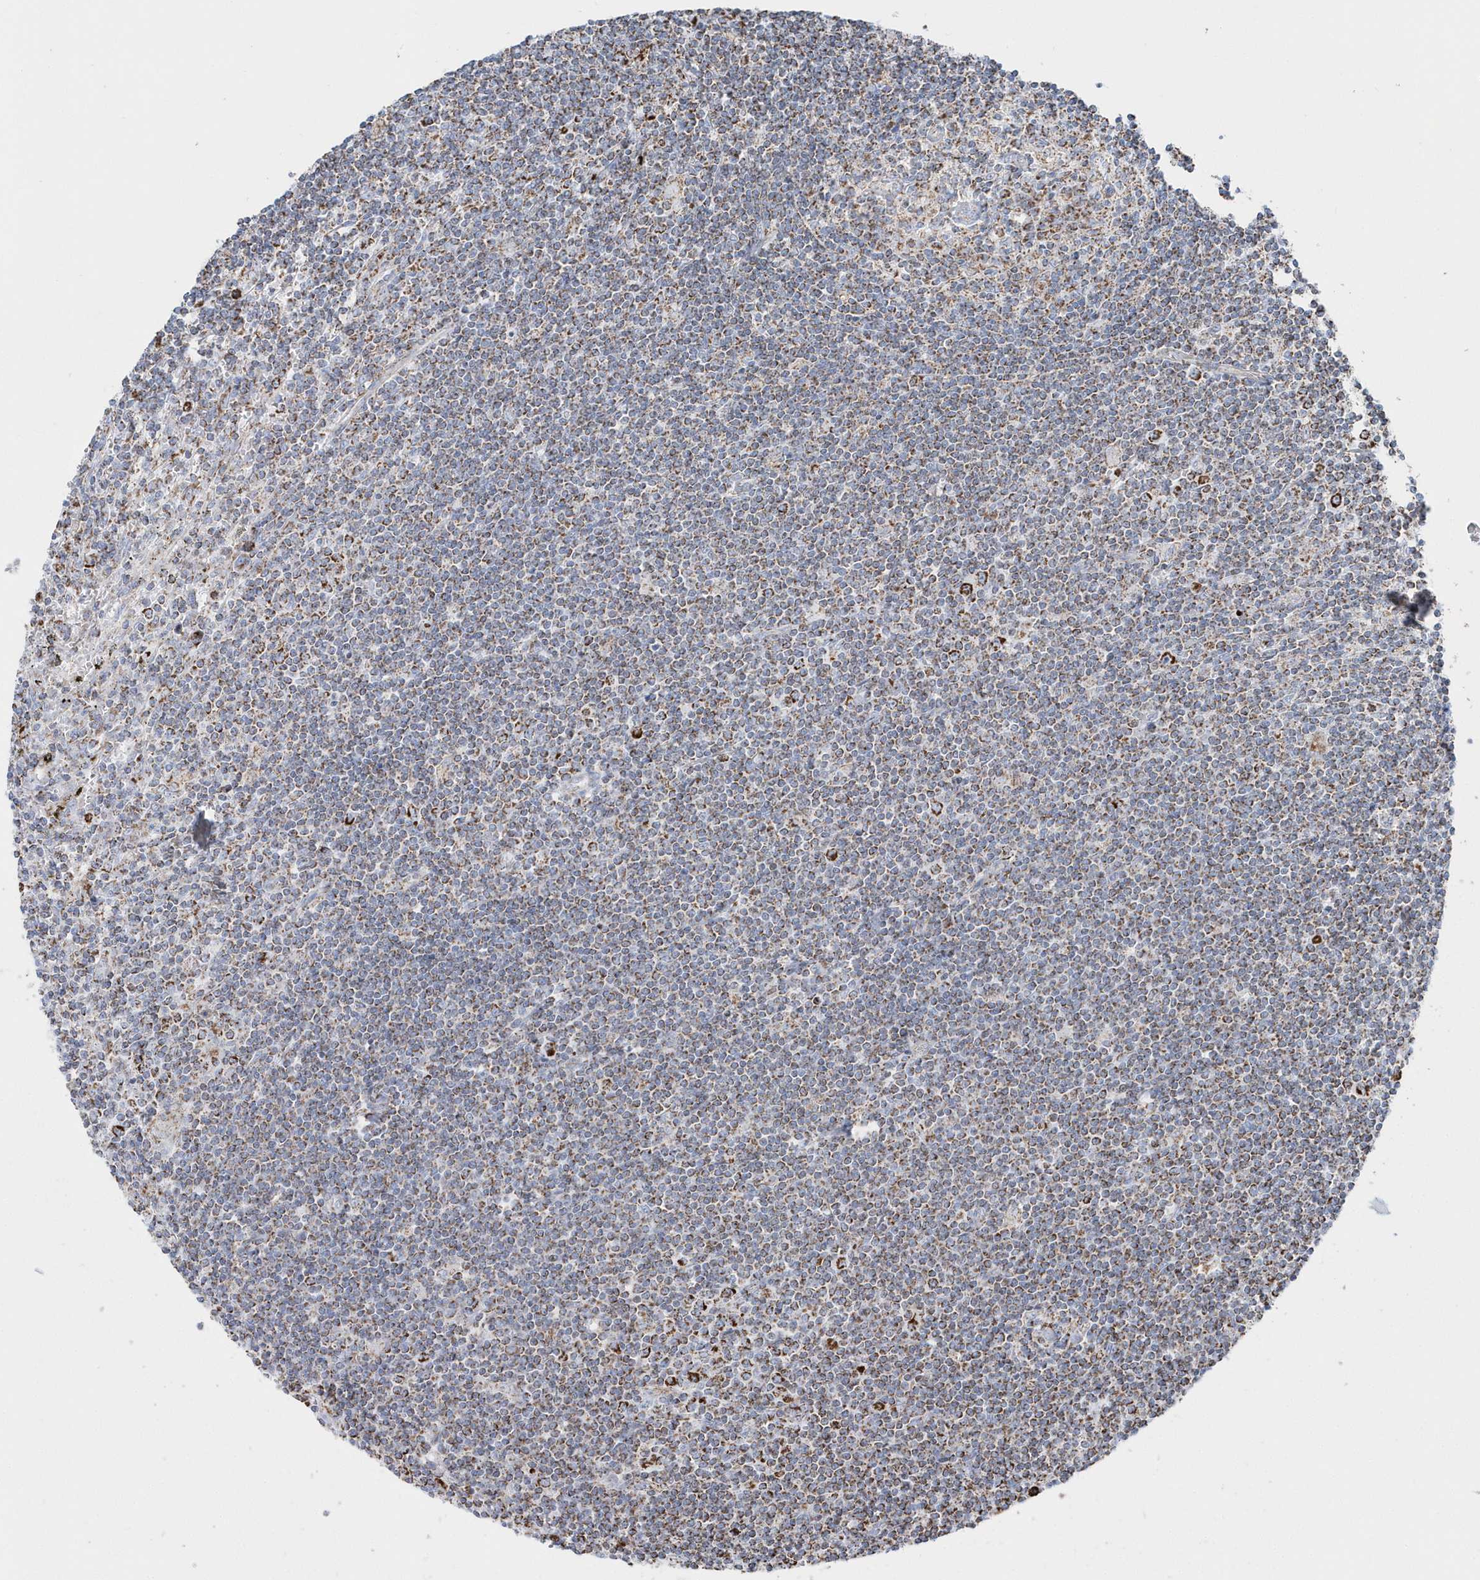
{"staining": {"intensity": "moderate", "quantity": ">75%", "location": "cytoplasmic/membranous"}, "tissue": "lymphoma", "cell_type": "Tumor cells", "image_type": "cancer", "snomed": [{"axis": "morphology", "description": "Malignant lymphoma, non-Hodgkin's type, Low grade"}, {"axis": "topography", "description": "Spleen"}], "caption": "The photomicrograph reveals a brown stain indicating the presence of a protein in the cytoplasmic/membranous of tumor cells in lymphoma.", "gene": "TMCO6", "patient": {"sex": "male", "age": 76}}